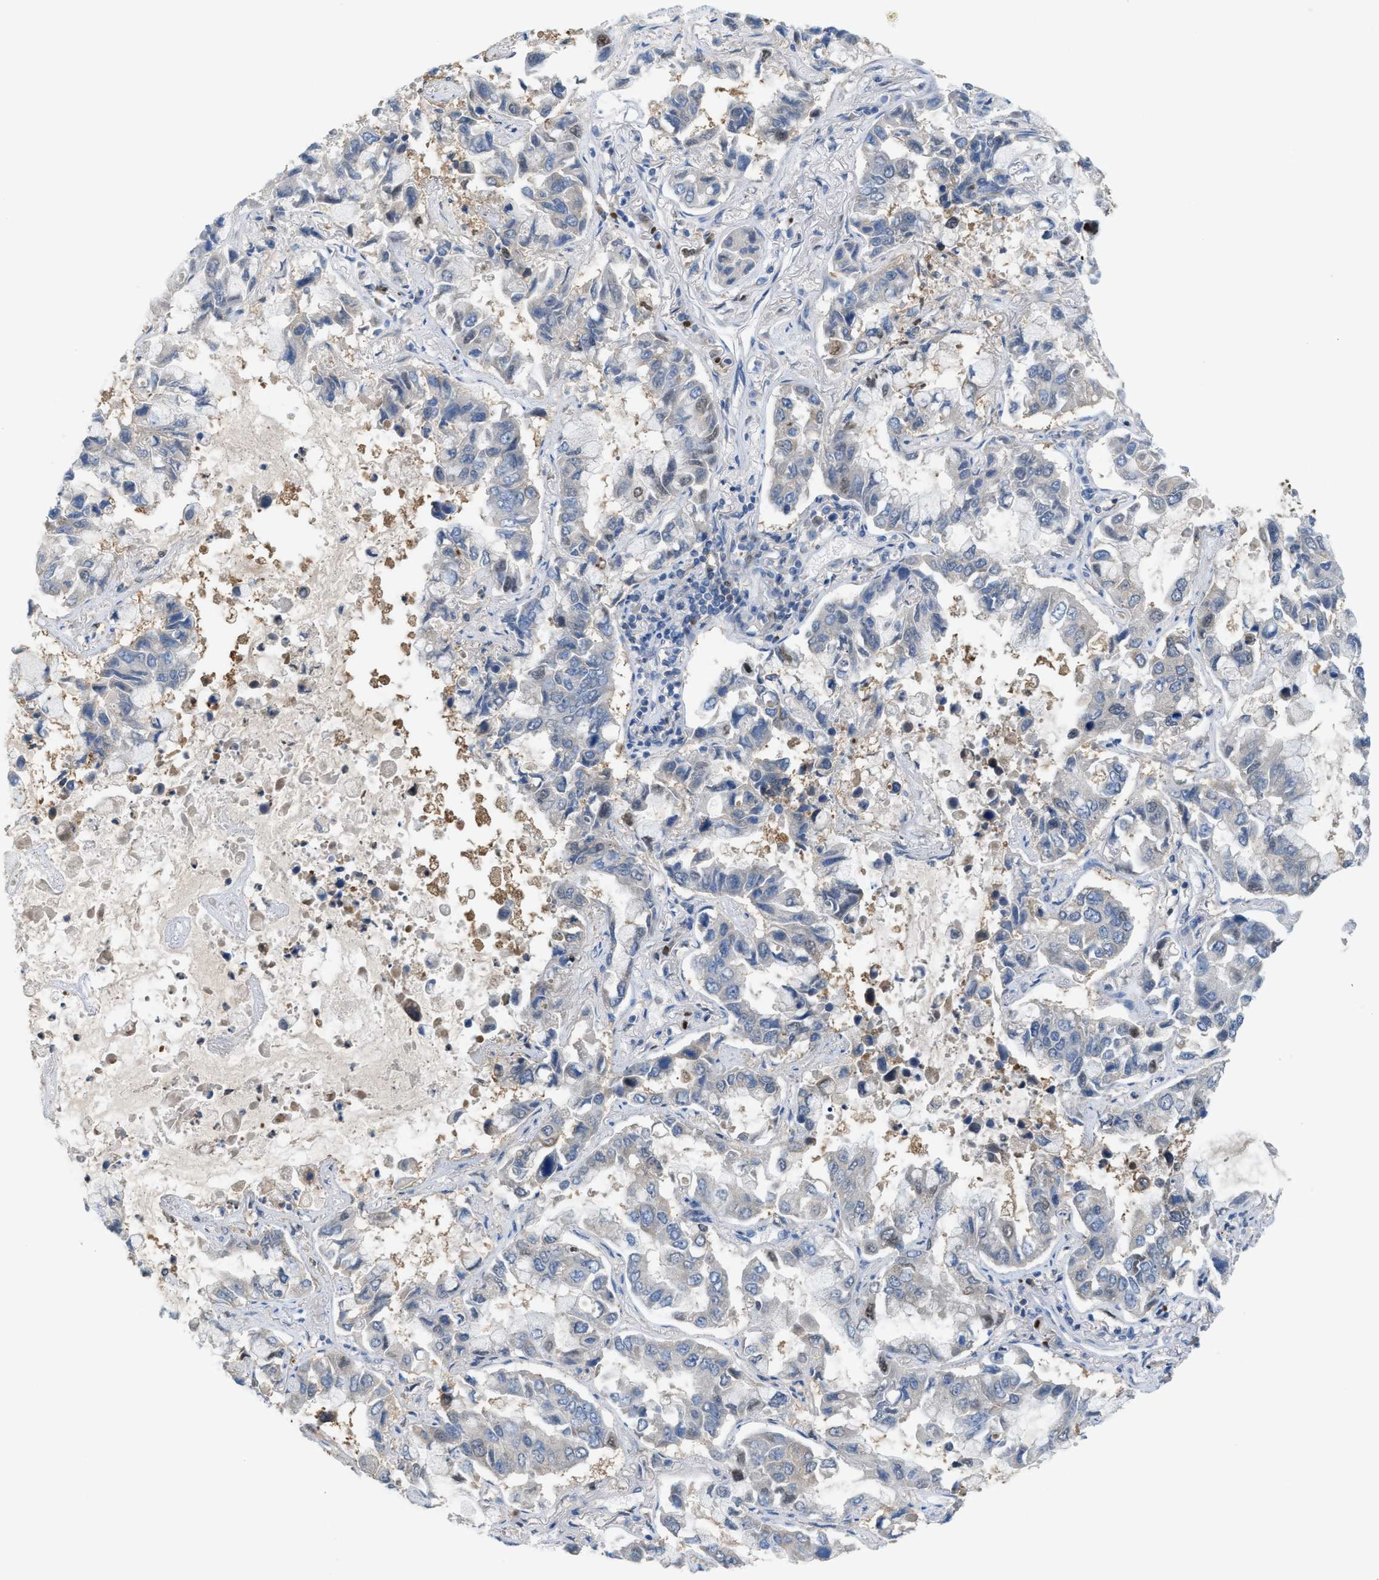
{"staining": {"intensity": "negative", "quantity": "none", "location": "none"}, "tissue": "lung cancer", "cell_type": "Tumor cells", "image_type": "cancer", "snomed": [{"axis": "morphology", "description": "Adenocarcinoma, NOS"}, {"axis": "topography", "description": "Lung"}], "caption": "Tumor cells are negative for brown protein staining in adenocarcinoma (lung).", "gene": "PPM1D", "patient": {"sex": "male", "age": 64}}